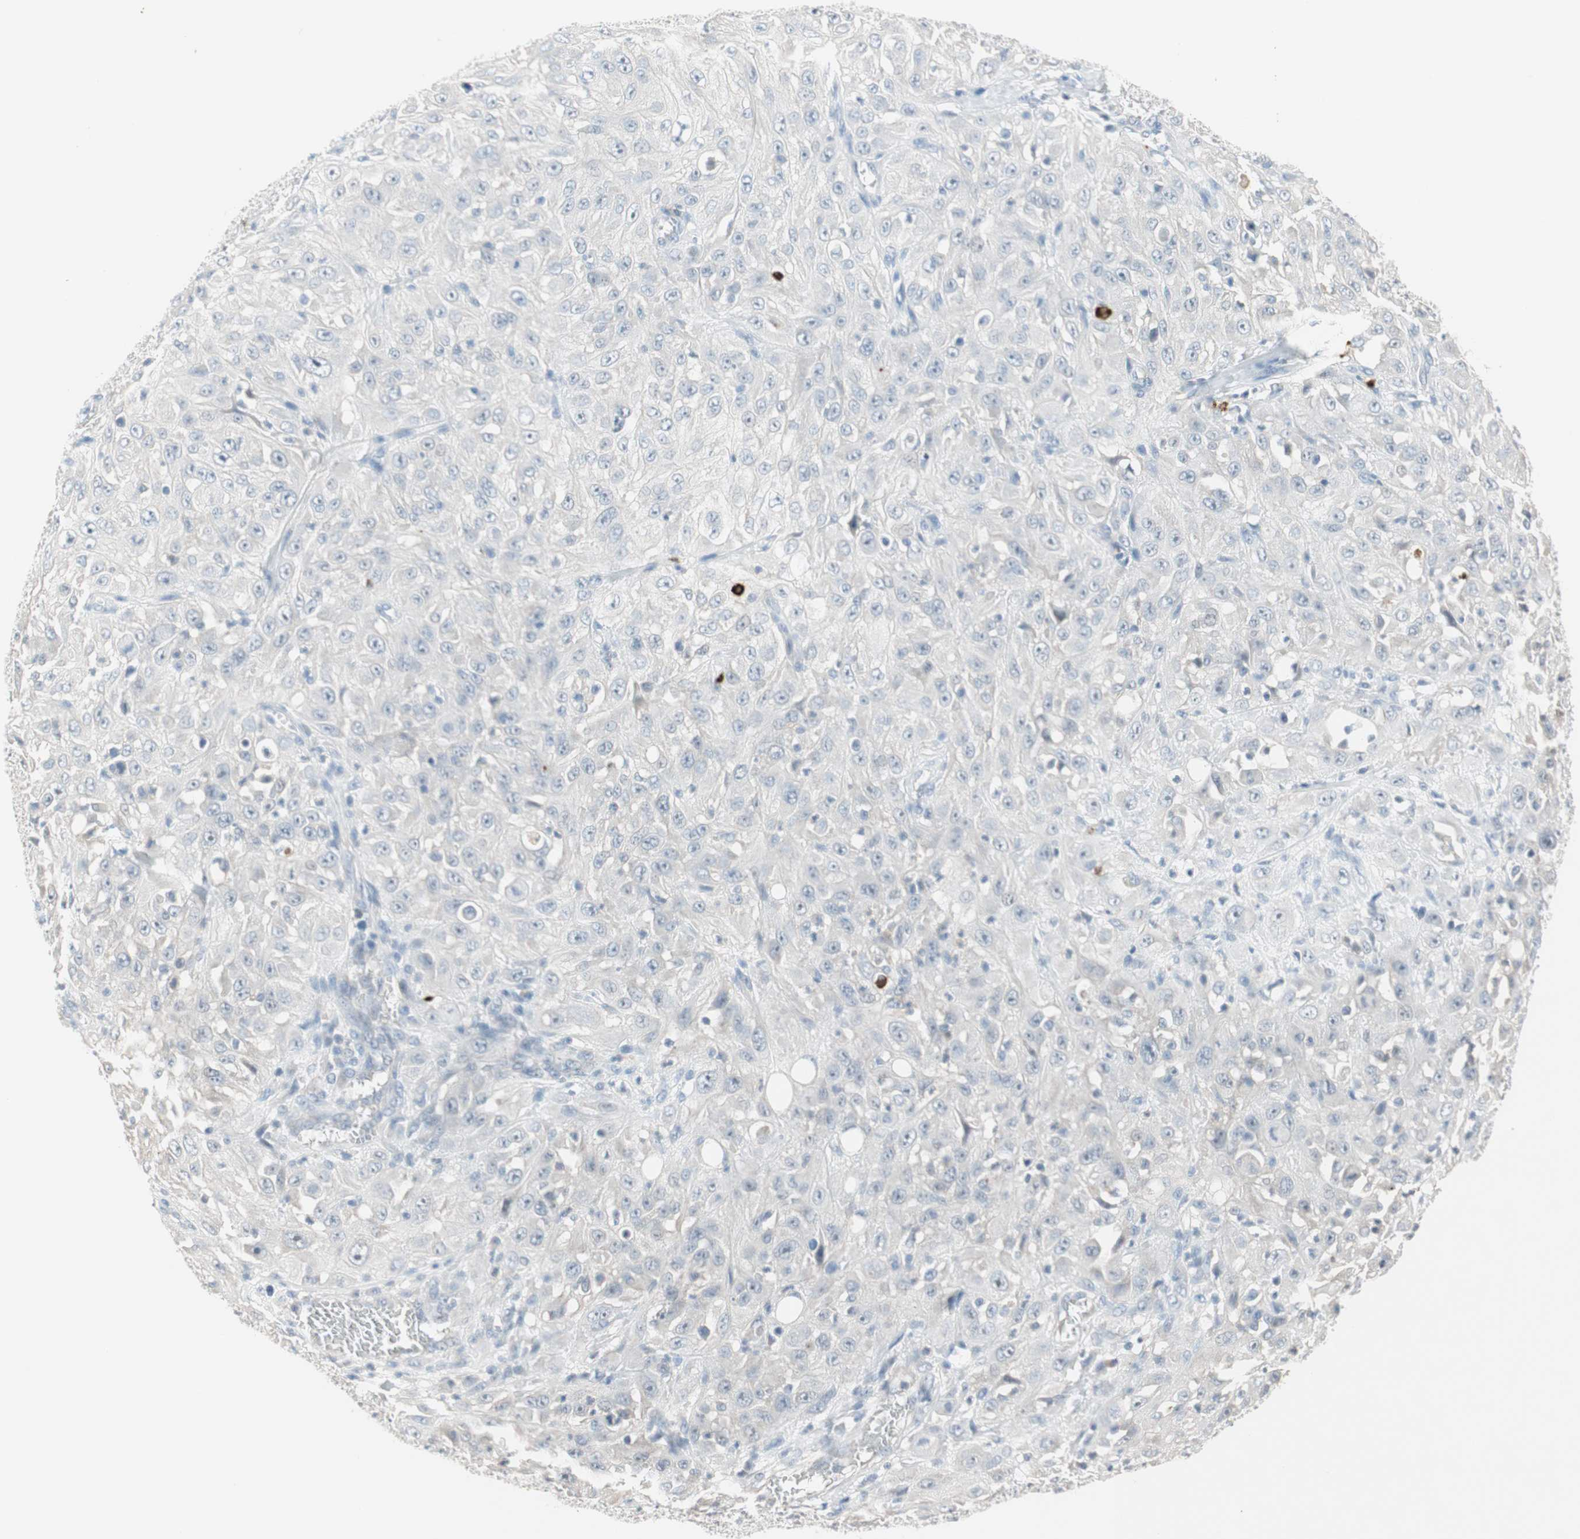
{"staining": {"intensity": "negative", "quantity": "none", "location": "none"}, "tissue": "skin cancer", "cell_type": "Tumor cells", "image_type": "cancer", "snomed": [{"axis": "morphology", "description": "Squamous cell carcinoma, NOS"}, {"axis": "morphology", "description": "Squamous cell carcinoma, metastatic, NOS"}, {"axis": "topography", "description": "Skin"}, {"axis": "topography", "description": "Lymph node"}], "caption": "High power microscopy histopathology image of an IHC histopathology image of skin cancer, revealing no significant staining in tumor cells.", "gene": "PDZK1", "patient": {"sex": "male", "age": 75}}